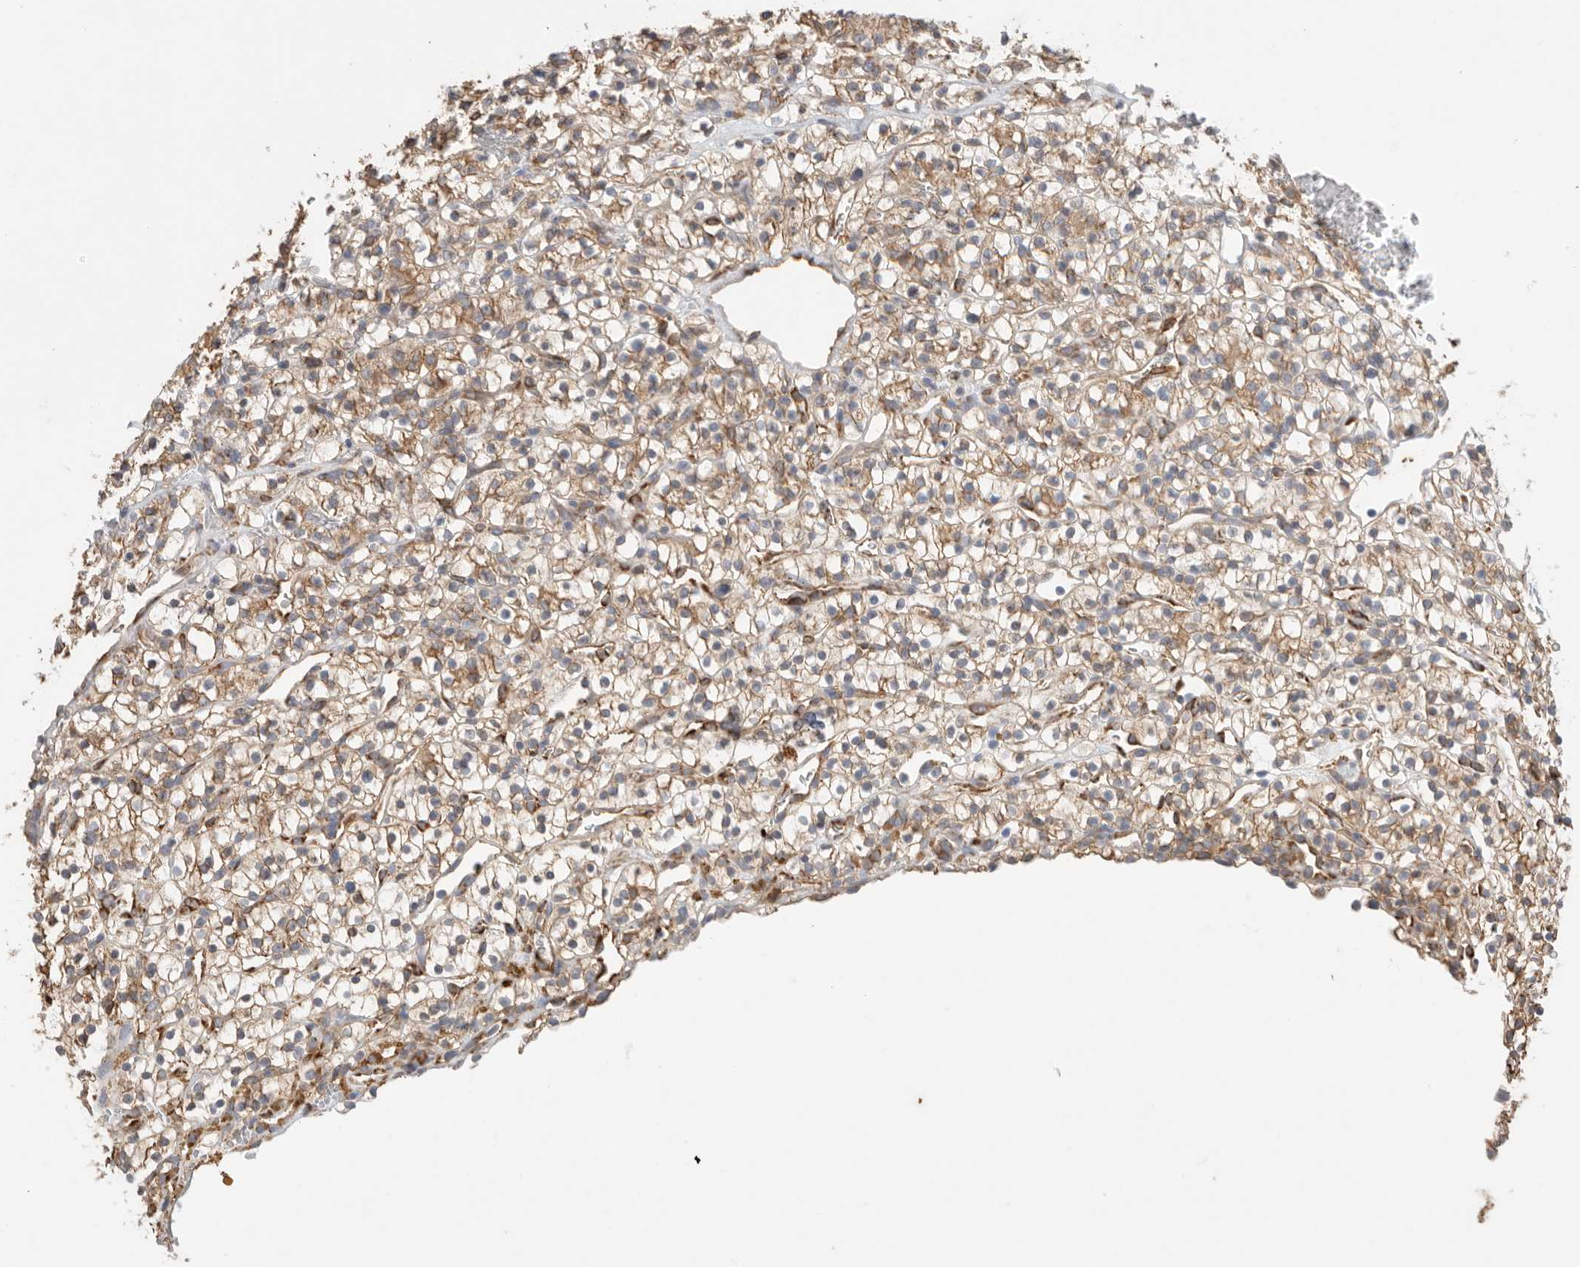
{"staining": {"intensity": "moderate", "quantity": ">75%", "location": "cytoplasmic/membranous"}, "tissue": "renal cancer", "cell_type": "Tumor cells", "image_type": "cancer", "snomed": [{"axis": "morphology", "description": "Adenocarcinoma, NOS"}, {"axis": "topography", "description": "Kidney"}], "caption": "Immunohistochemical staining of human renal cancer (adenocarcinoma) demonstrates medium levels of moderate cytoplasmic/membranous protein positivity in approximately >75% of tumor cells. (DAB IHC with brightfield microscopy, high magnification).", "gene": "BLOC1S5", "patient": {"sex": "female", "age": 57}}